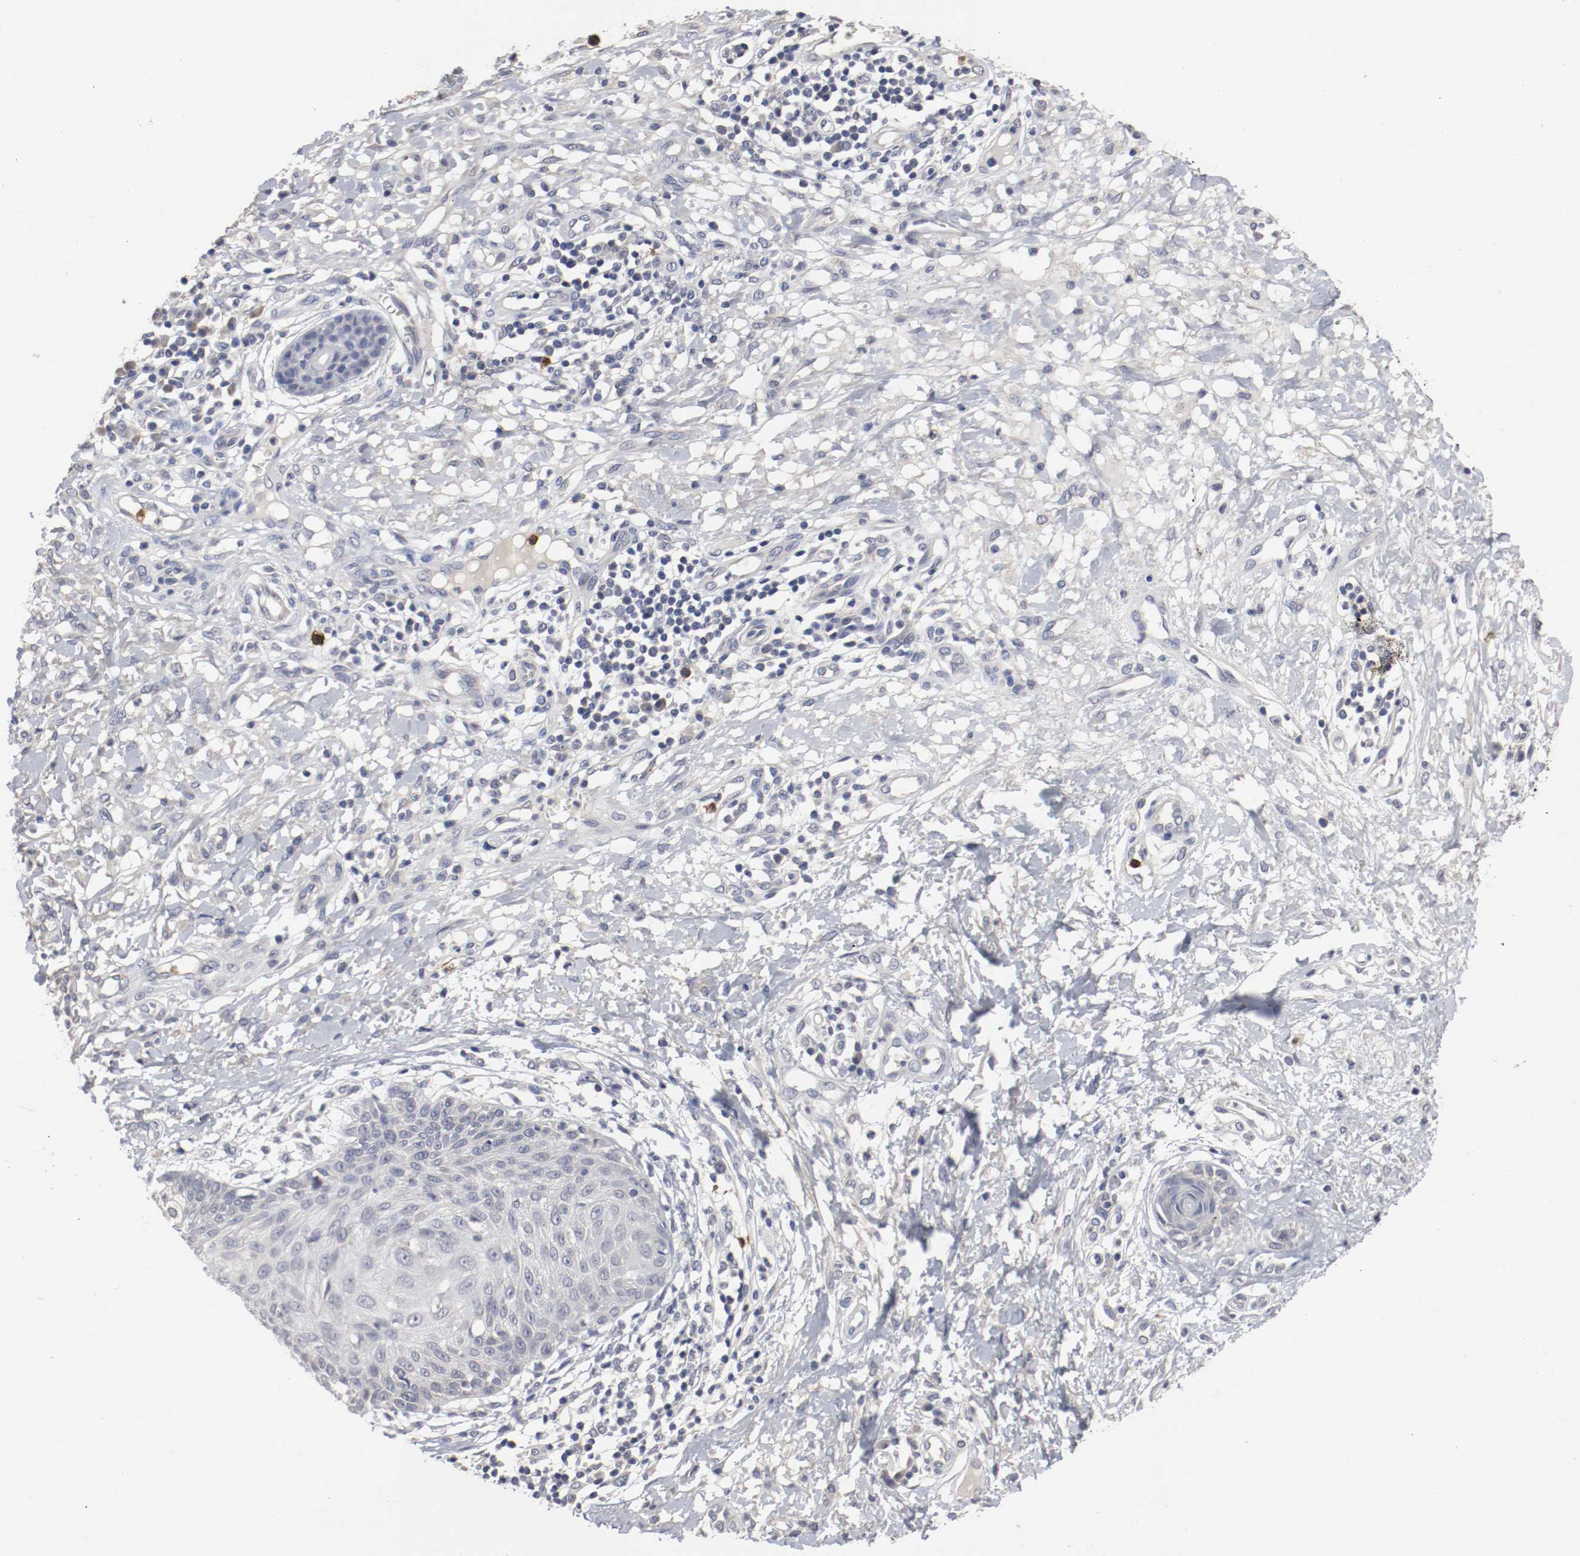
{"staining": {"intensity": "negative", "quantity": "none", "location": "none"}, "tissue": "skin cancer", "cell_type": "Tumor cells", "image_type": "cancer", "snomed": [{"axis": "morphology", "description": "Squamous cell carcinoma, NOS"}, {"axis": "topography", "description": "Skin"}], "caption": "Immunohistochemical staining of human skin cancer reveals no significant expression in tumor cells. (IHC, brightfield microscopy, high magnification).", "gene": "CEBPE", "patient": {"sex": "female", "age": 78}}